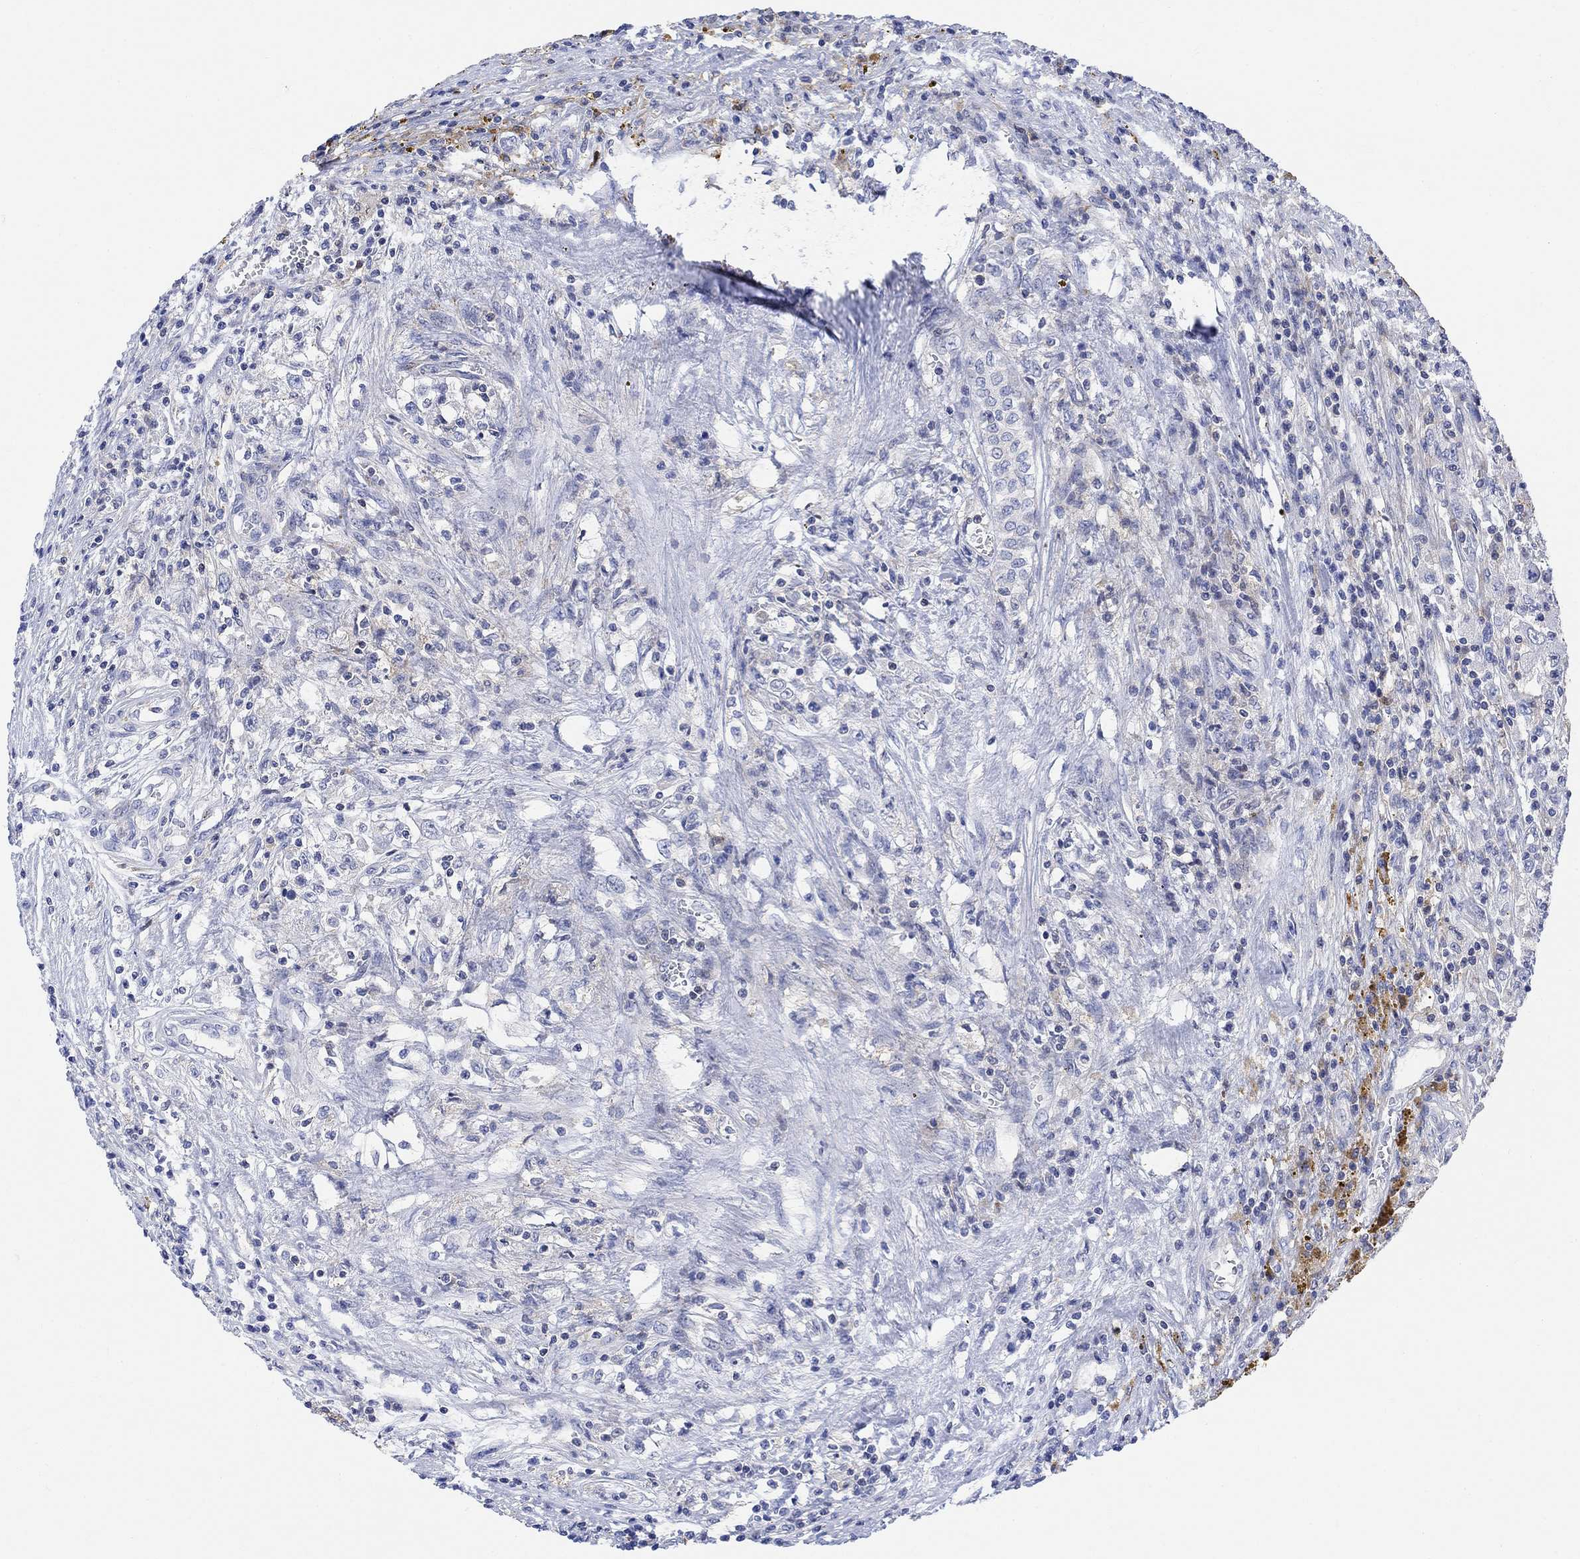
{"staining": {"intensity": "negative", "quantity": "none", "location": "none"}, "tissue": "renal cancer", "cell_type": "Tumor cells", "image_type": "cancer", "snomed": [{"axis": "morphology", "description": "Adenocarcinoma, NOS"}, {"axis": "topography", "description": "Kidney"}], "caption": "Image shows no significant protein expression in tumor cells of renal cancer.", "gene": "ARSK", "patient": {"sex": "female", "age": 67}}